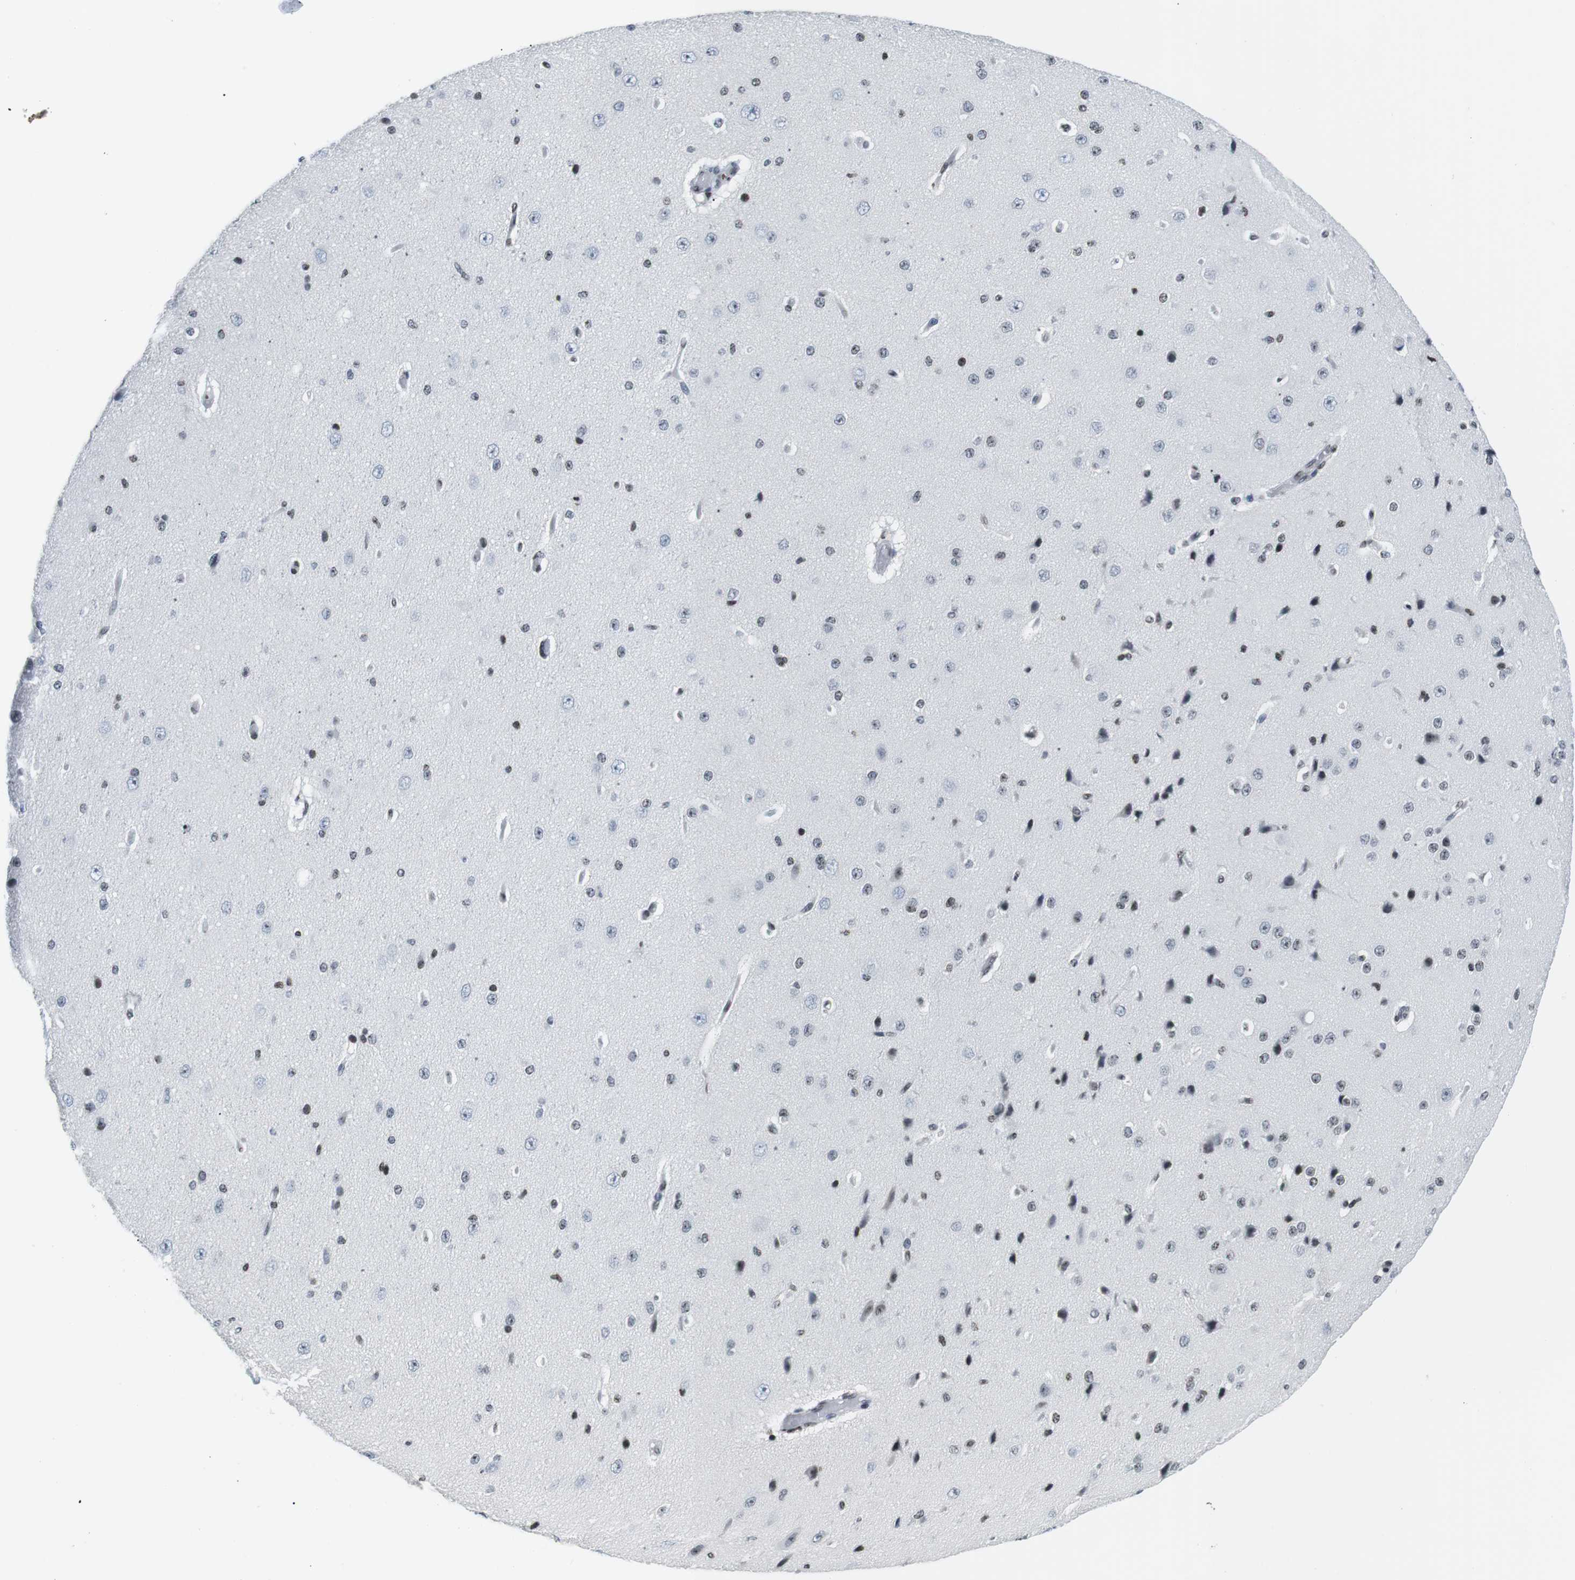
{"staining": {"intensity": "negative", "quantity": "none", "location": "none"}, "tissue": "cerebral cortex", "cell_type": "Endothelial cells", "image_type": "normal", "snomed": [{"axis": "morphology", "description": "Normal tissue, NOS"}, {"axis": "morphology", "description": "Developmental malformation"}, {"axis": "topography", "description": "Cerebral cortex"}], "caption": "This is an immunohistochemistry micrograph of benign human cerebral cortex. There is no expression in endothelial cells.", "gene": "E2F2", "patient": {"sex": "female", "age": 30}}